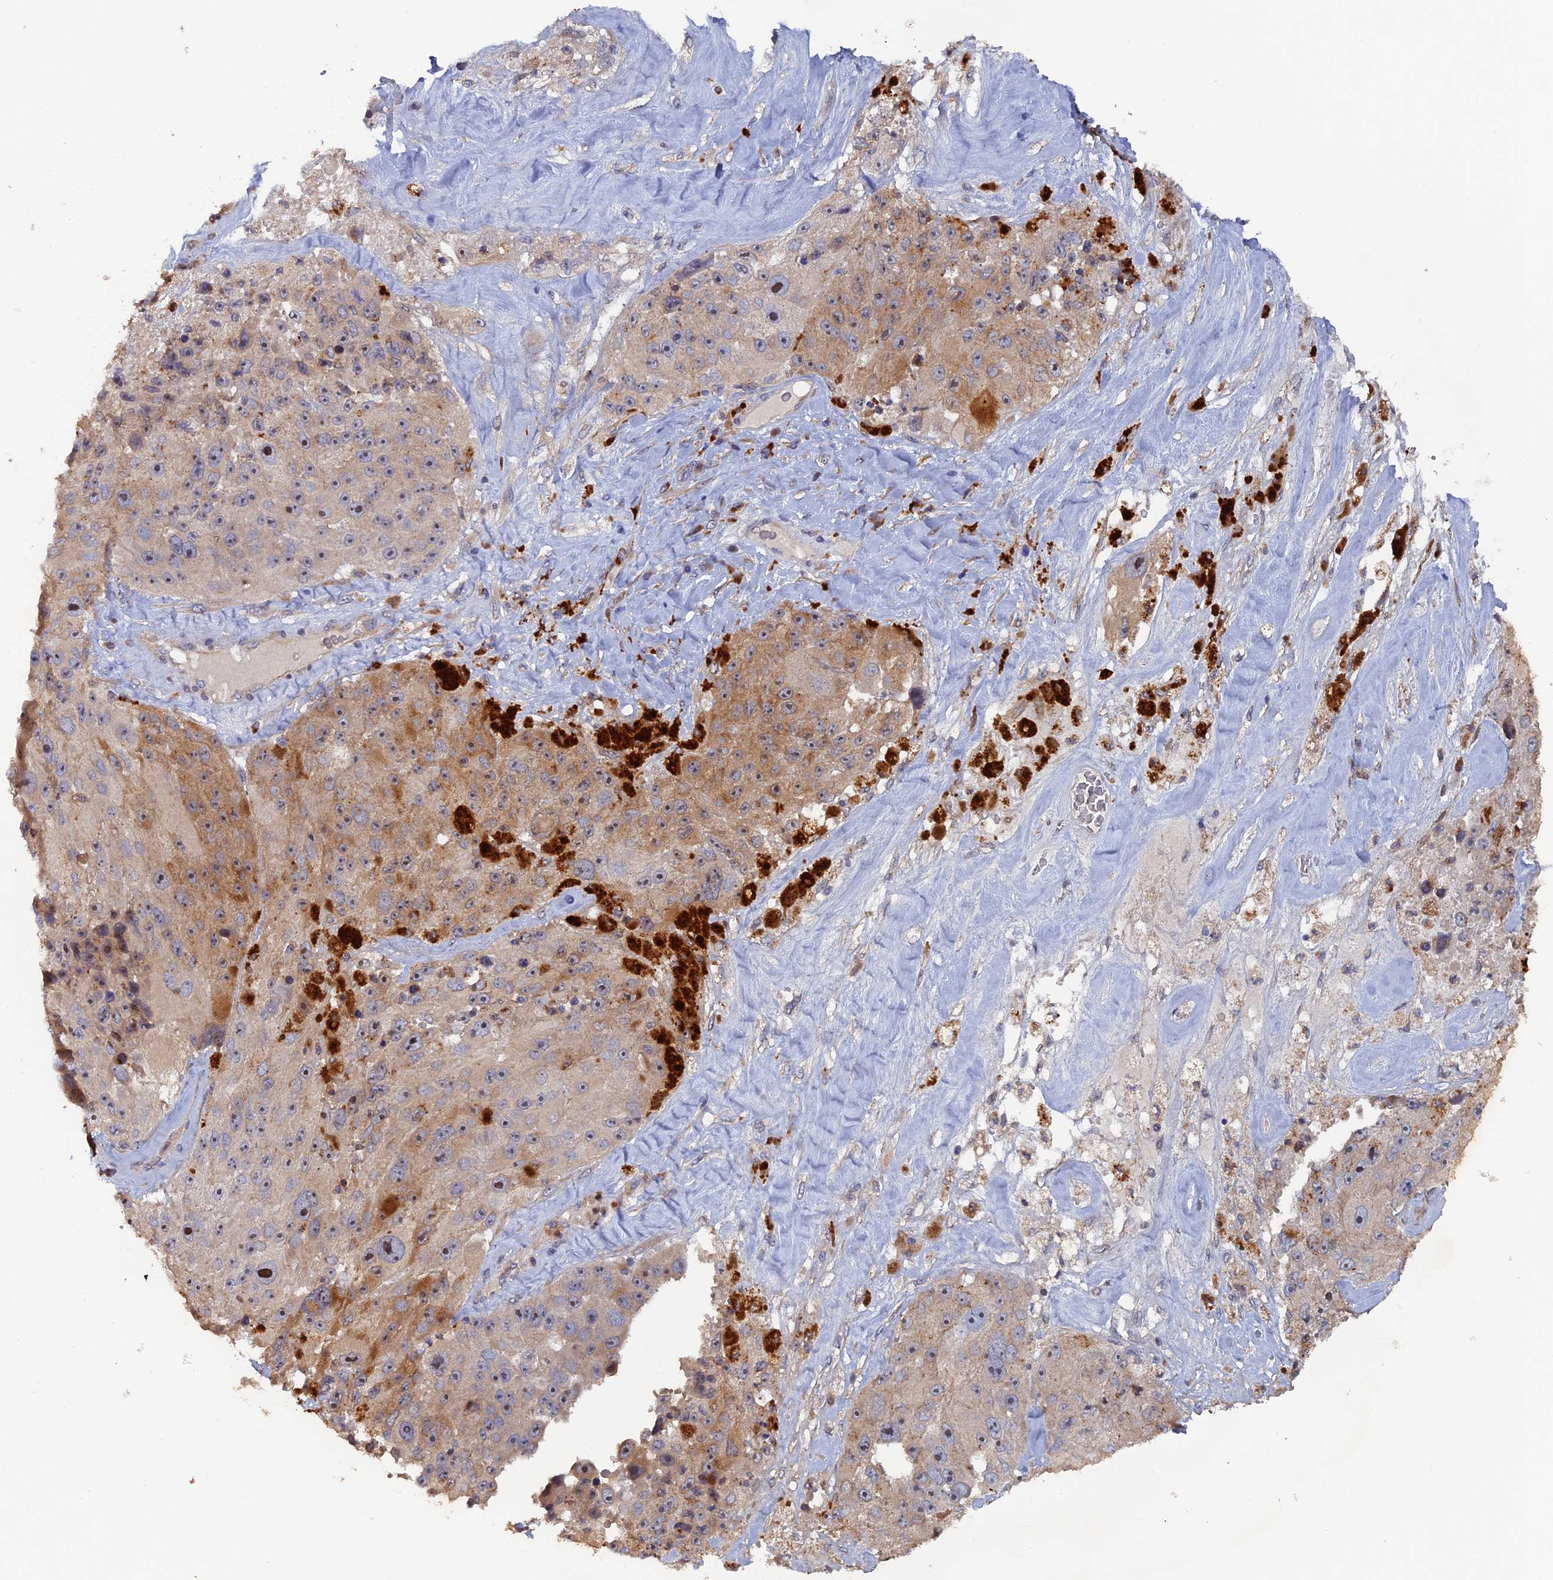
{"staining": {"intensity": "weak", "quantity": "25%-75%", "location": "cytoplasmic/membranous"}, "tissue": "melanoma", "cell_type": "Tumor cells", "image_type": "cancer", "snomed": [{"axis": "morphology", "description": "Malignant melanoma, Metastatic site"}, {"axis": "topography", "description": "Lymph node"}], "caption": "Immunohistochemistry histopathology image of neoplastic tissue: human melanoma stained using IHC demonstrates low levels of weak protein expression localized specifically in the cytoplasmic/membranous of tumor cells, appearing as a cytoplasmic/membranous brown color.", "gene": "VPS37C", "patient": {"sex": "male", "age": 62}}